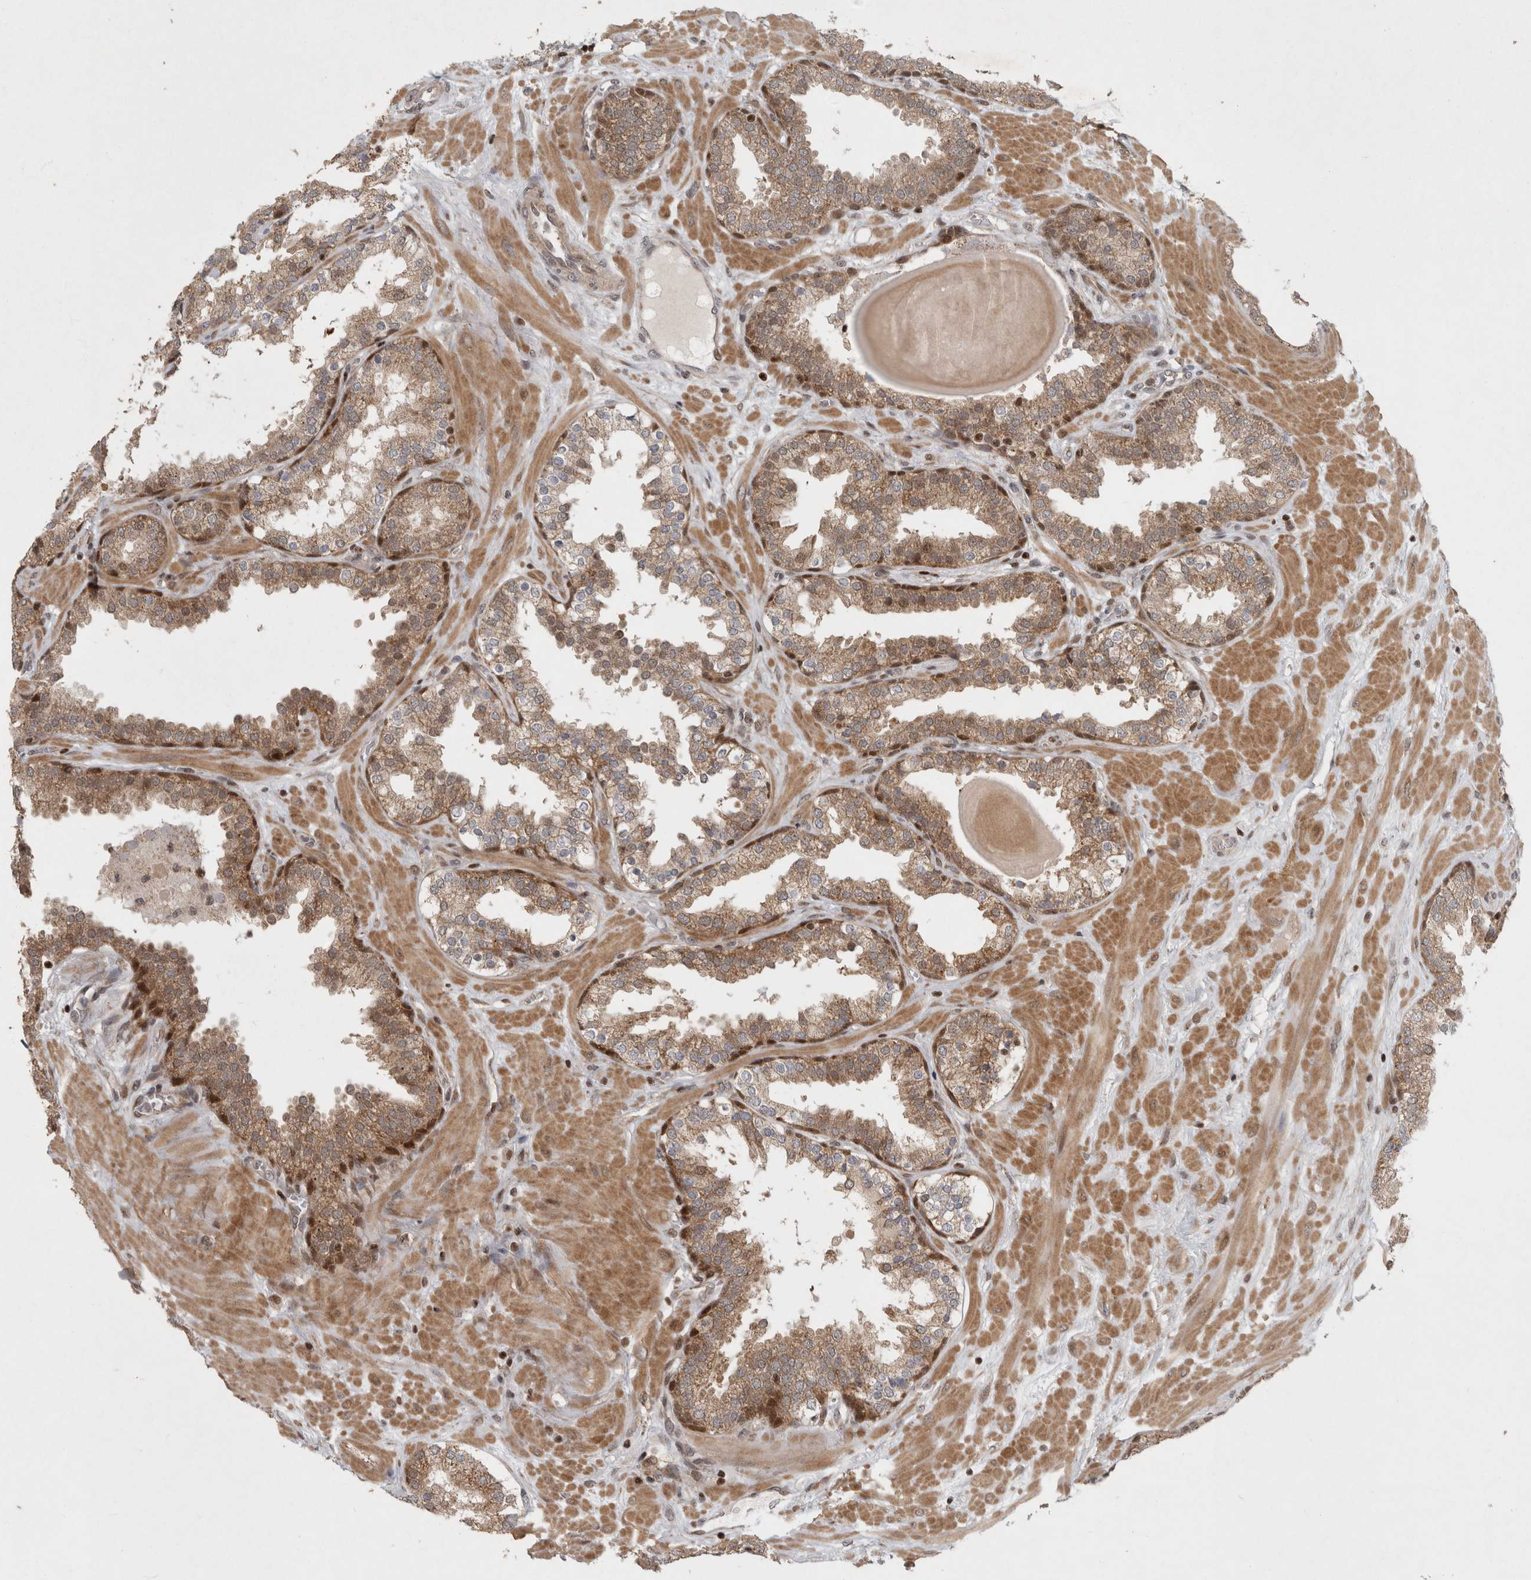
{"staining": {"intensity": "moderate", "quantity": "25%-75%", "location": "cytoplasmic/membranous,nuclear"}, "tissue": "prostate", "cell_type": "Glandular cells", "image_type": "normal", "snomed": [{"axis": "morphology", "description": "Normal tissue, NOS"}, {"axis": "topography", "description": "Prostate"}], "caption": "Glandular cells show moderate cytoplasmic/membranous,nuclear expression in approximately 25%-75% of cells in benign prostate.", "gene": "KDM8", "patient": {"sex": "male", "age": 51}}